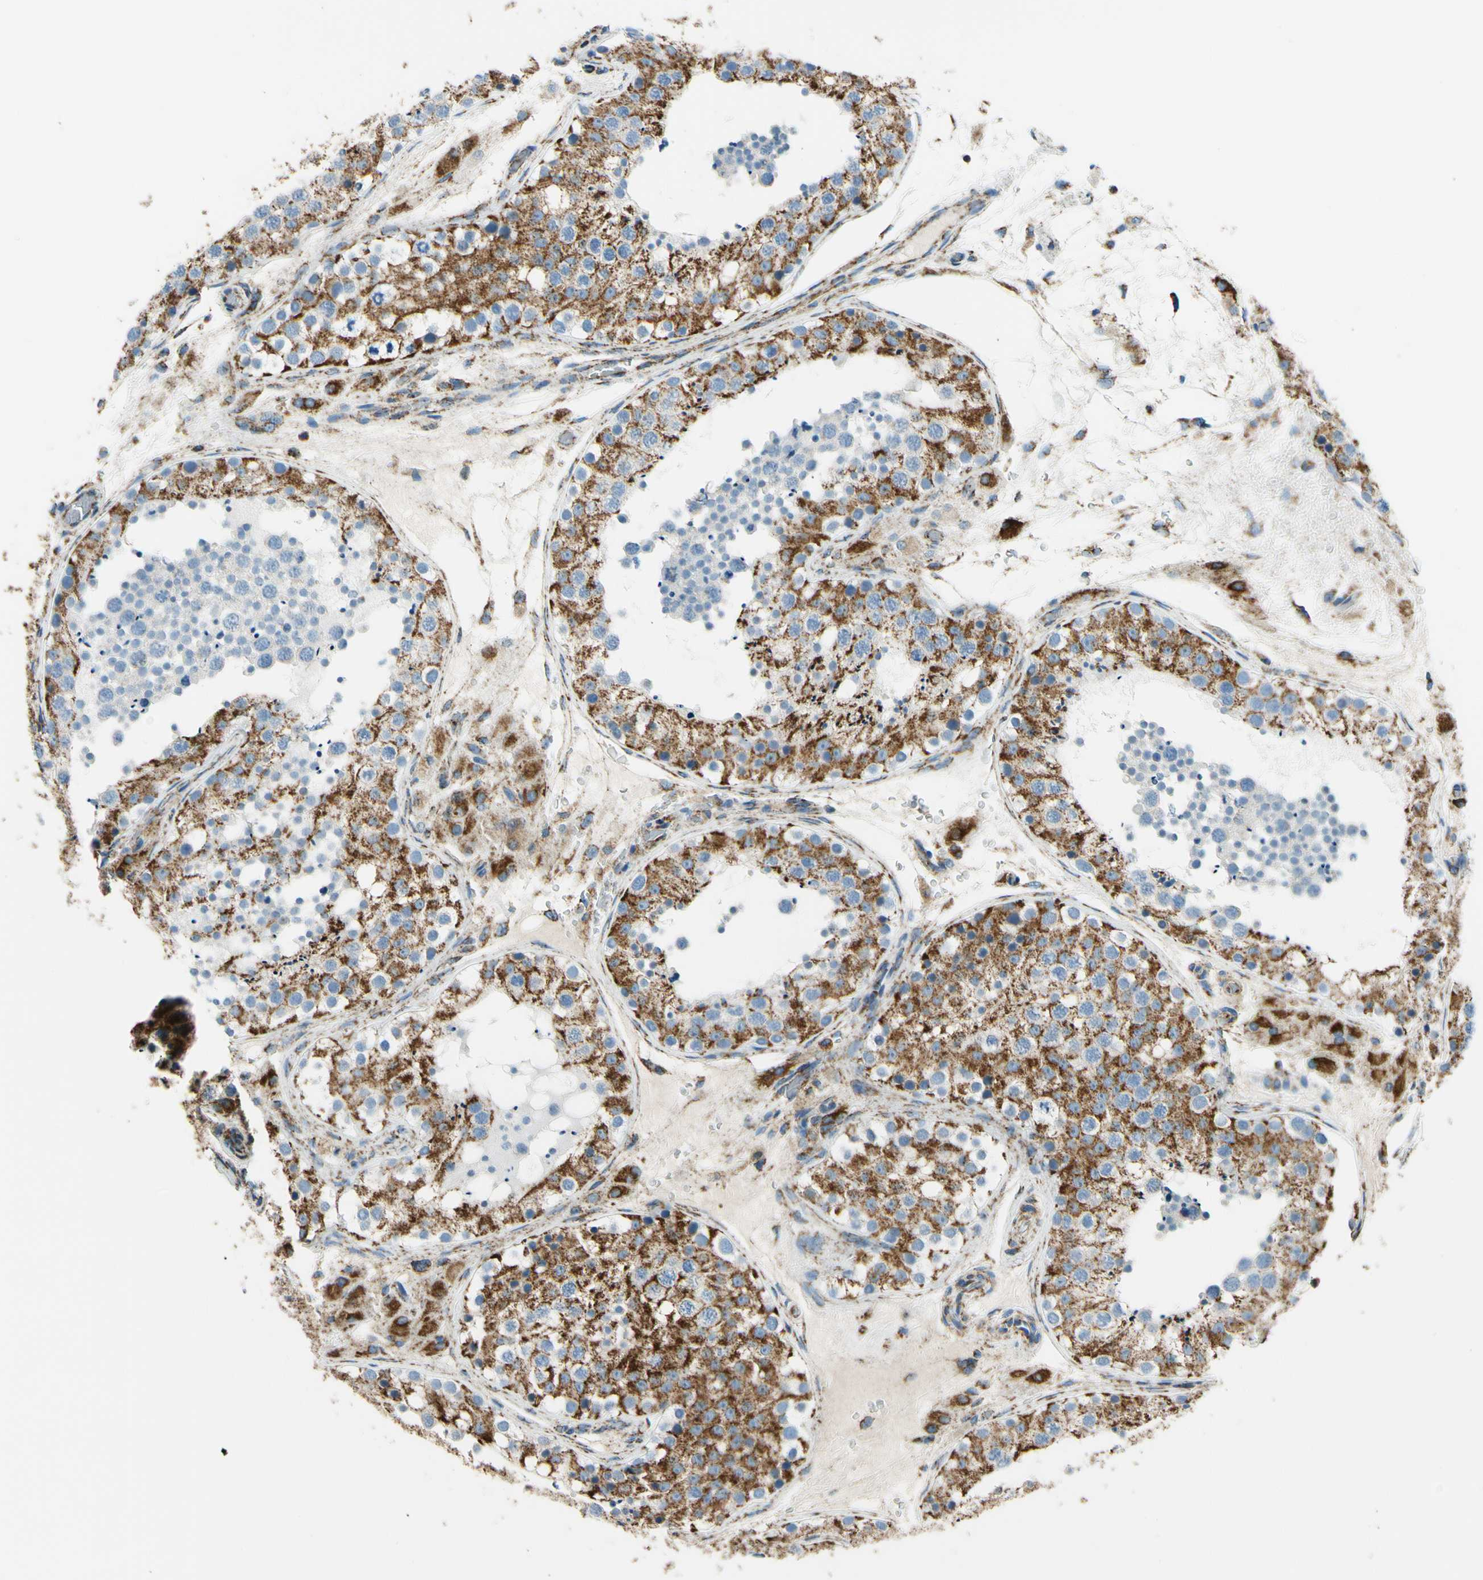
{"staining": {"intensity": "strong", "quantity": "25%-75%", "location": "cytoplasmic/membranous"}, "tissue": "testis", "cell_type": "Cells in seminiferous ducts", "image_type": "normal", "snomed": [{"axis": "morphology", "description": "Normal tissue, NOS"}, {"axis": "topography", "description": "Testis"}], "caption": "DAB (3,3'-diaminobenzidine) immunohistochemical staining of unremarkable human testis displays strong cytoplasmic/membranous protein expression in about 25%-75% of cells in seminiferous ducts.", "gene": "MAVS", "patient": {"sex": "male", "age": 26}}